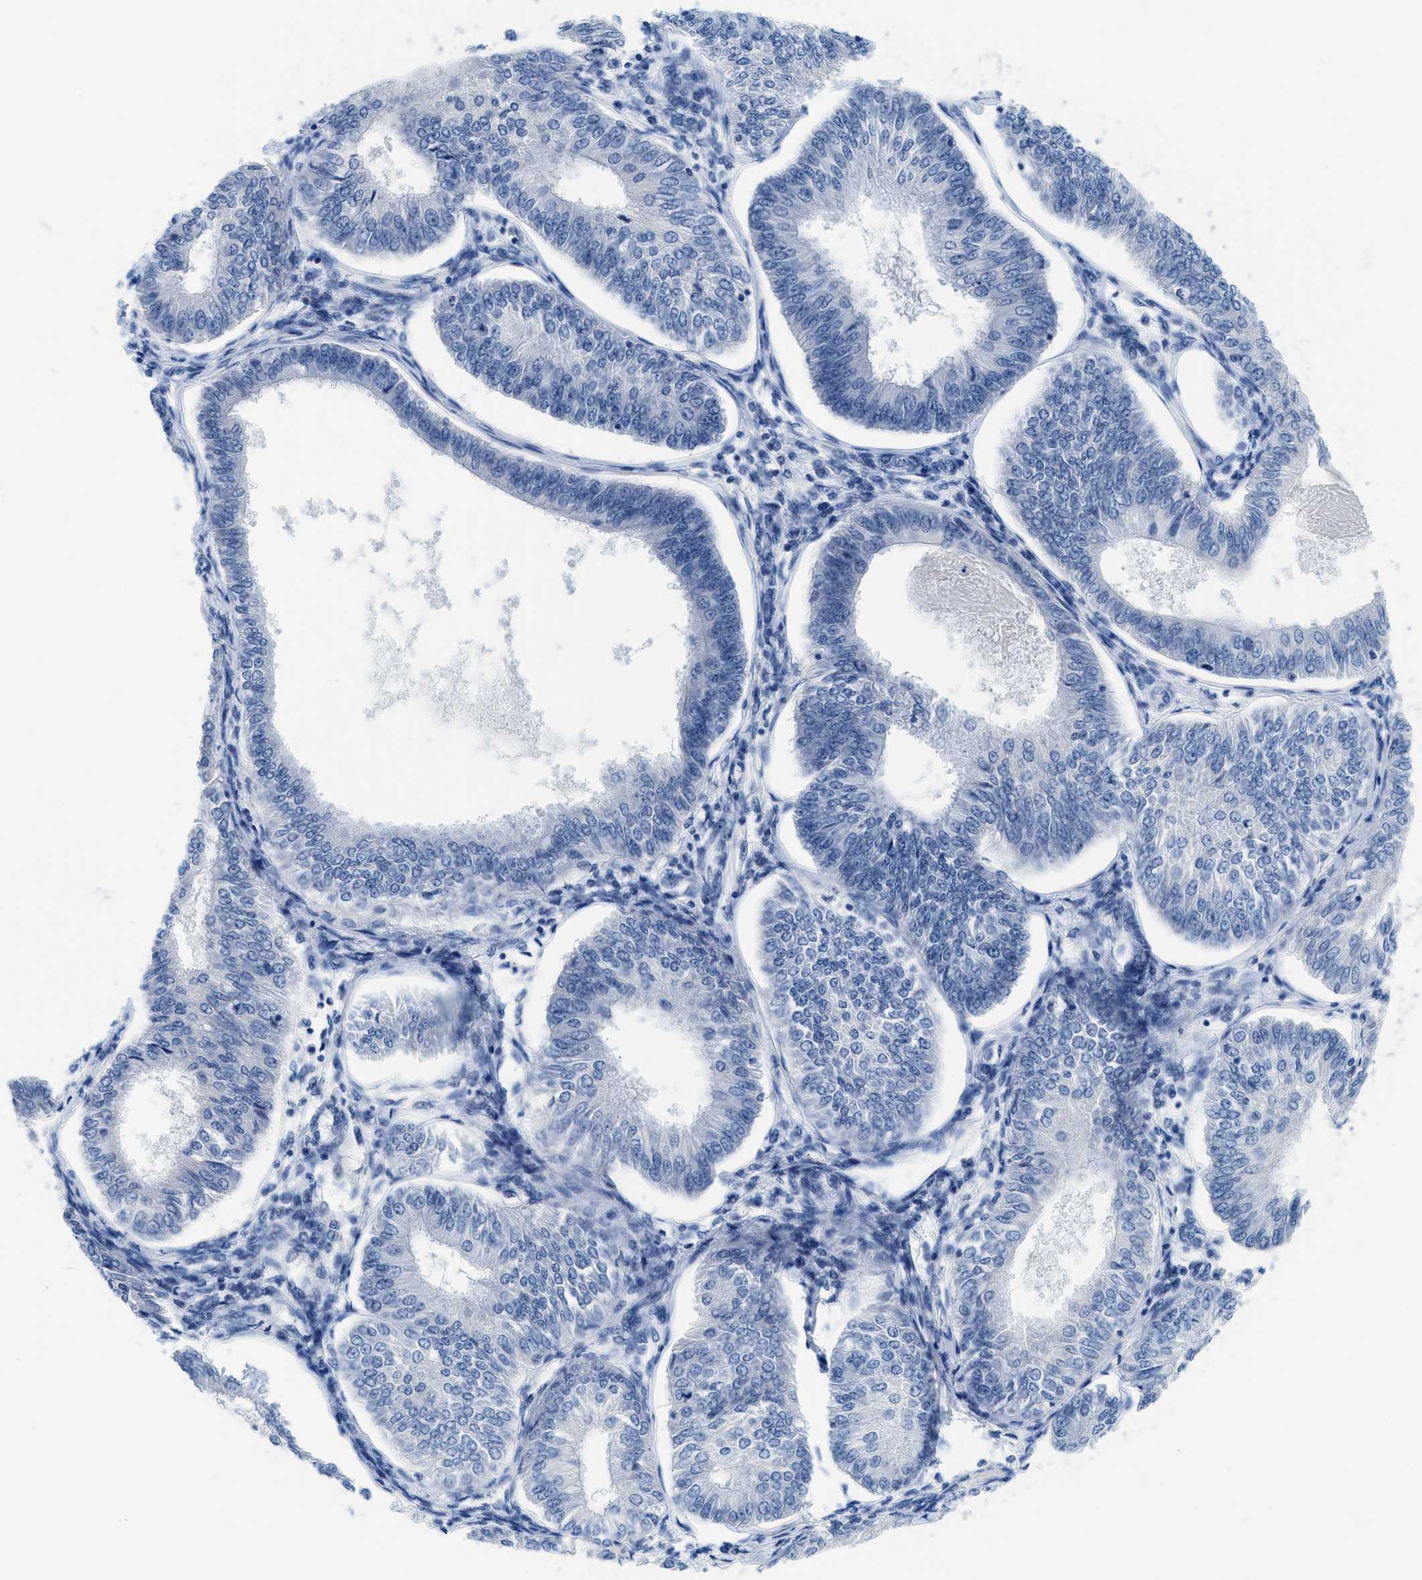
{"staining": {"intensity": "negative", "quantity": "none", "location": "none"}, "tissue": "endometrial cancer", "cell_type": "Tumor cells", "image_type": "cancer", "snomed": [{"axis": "morphology", "description": "Adenocarcinoma, NOS"}, {"axis": "topography", "description": "Endometrium"}], "caption": "There is no significant expression in tumor cells of adenocarcinoma (endometrial).", "gene": "MBL2", "patient": {"sex": "female", "age": 58}}